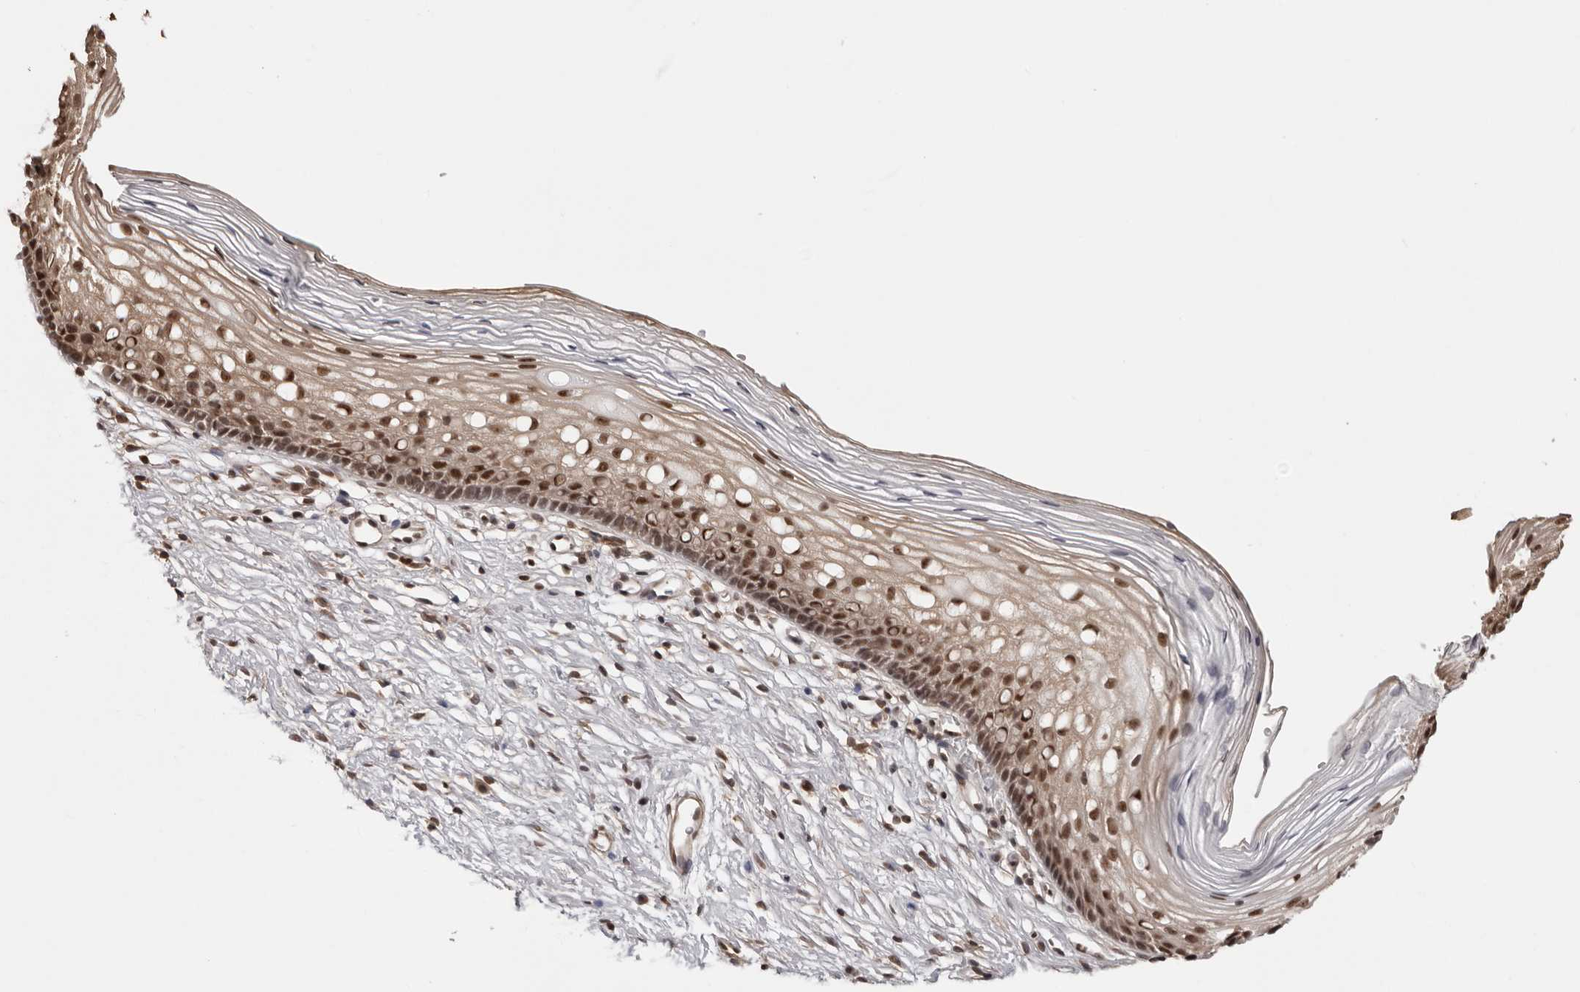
{"staining": {"intensity": "moderate", "quantity": "<25%", "location": "cytoplasmic/membranous,nuclear"}, "tissue": "cervix", "cell_type": "Glandular cells", "image_type": "normal", "snomed": [{"axis": "morphology", "description": "Normal tissue, NOS"}, {"axis": "topography", "description": "Cervix"}], "caption": "A histopathology image of cervix stained for a protein displays moderate cytoplasmic/membranous,nuclear brown staining in glandular cells. (IHC, brightfield microscopy, high magnification).", "gene": "SDE2", "patient": {"sex": "female", "age": 27}}